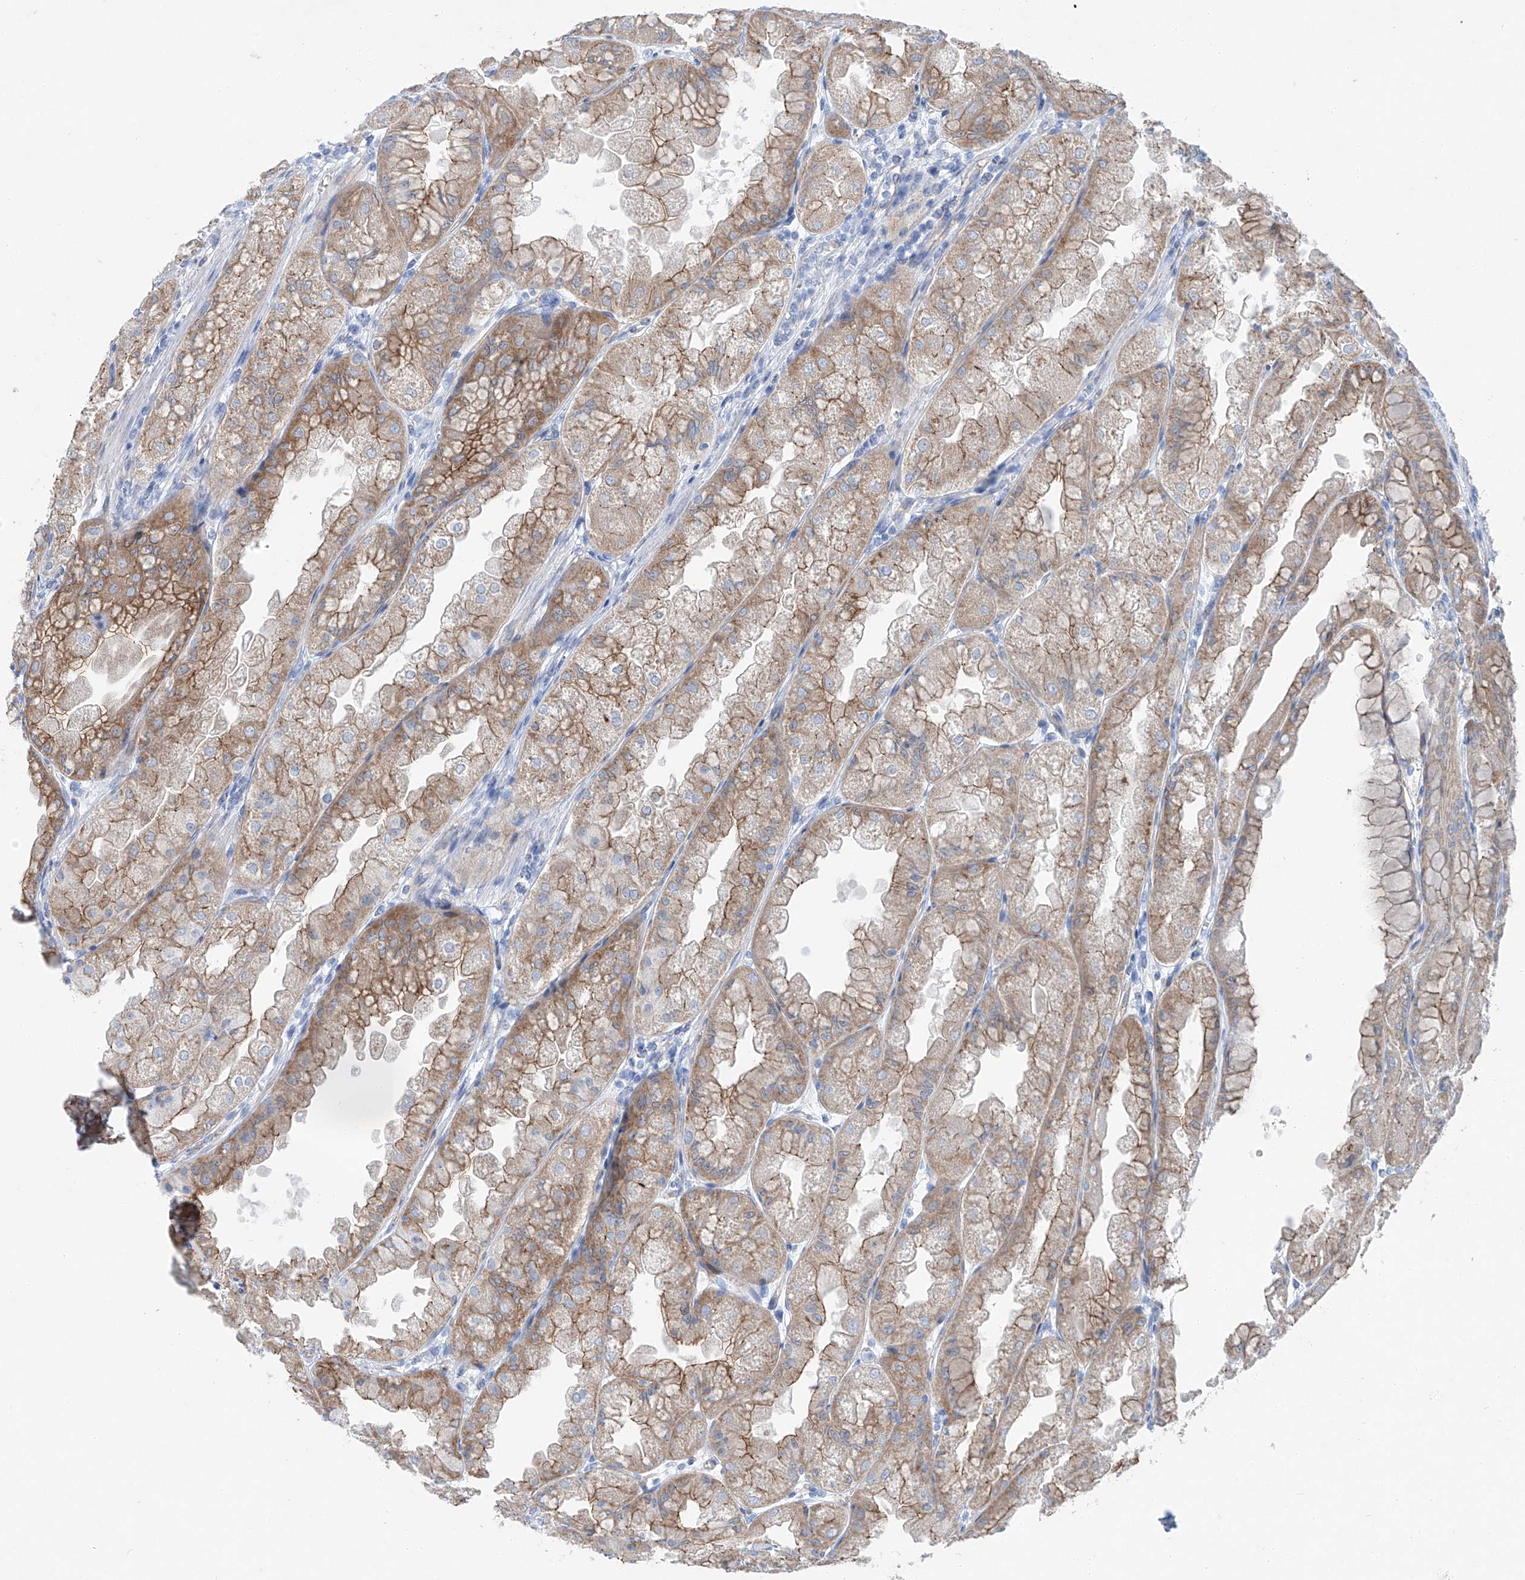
{"staining": {"intensity": "moderate", "quantity": ">75%", "location": "cytoplasmic/membranous"}, "tissue": "stomach", "cell_type": "Glandular cells", "image_type": "normal", "snomed": [{"axis": "morphology", "description": "Normal tissue, NOS"}, {"axis": "topography", "description": "Stomach, upper"}], "caption": "Stomach stained with IHC displays moderate cytoplasmic/membranous staining in about >75% of glandular cells.", "gene": "MAGI1", "patient": {"sex": "male", "age": 47}}